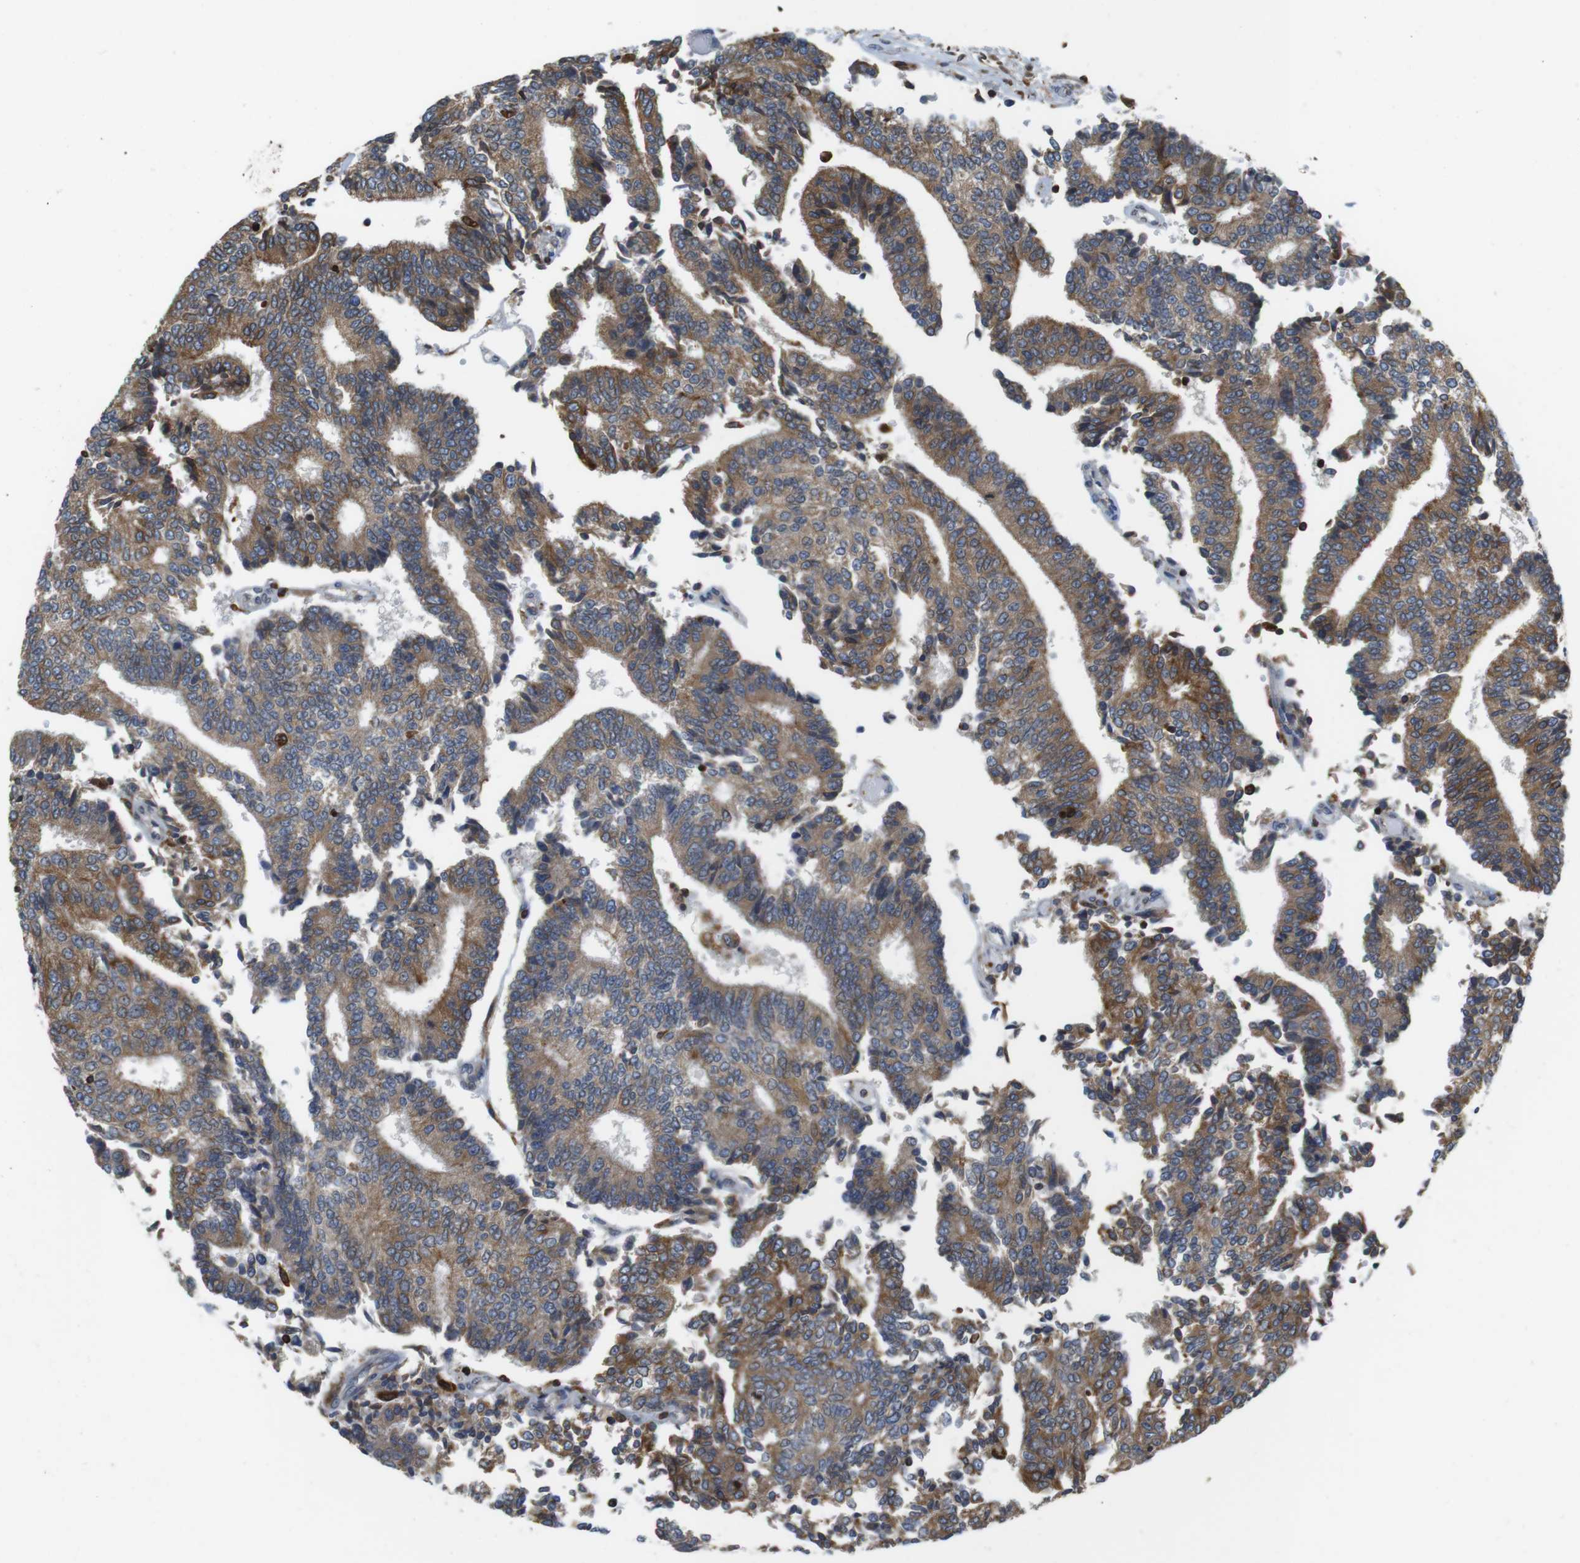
{"staining": {"intensity": "moderate", "quantity": ">75%", "location": "cytoplasmic/membranous"}, "tissue": "prostate cancer", "cell_type": "Tumor cells", "image_type": "cancer", "snomed": [{"axis": "morphology", "description": "Normal tissue, NOS"}, {"axis": "morphology", "description": "Adenocarcinoma, High grade"}, {"axis": "topography", "description": "Prostate"}, {"axis": "topography", "description": "Seminal veicle"}], "caption": "Adenocarcinoma (high-grade) (prostate) was stained to show a protein in brown. There is medium levels of moderate cytoplasmic/membranous expression in approximately >75% of tumor cells. (IHC, brightfield microscopy, high magnification).", "gene": "ARL6IP5", "patient": {"sex": "male", "age": 55}}